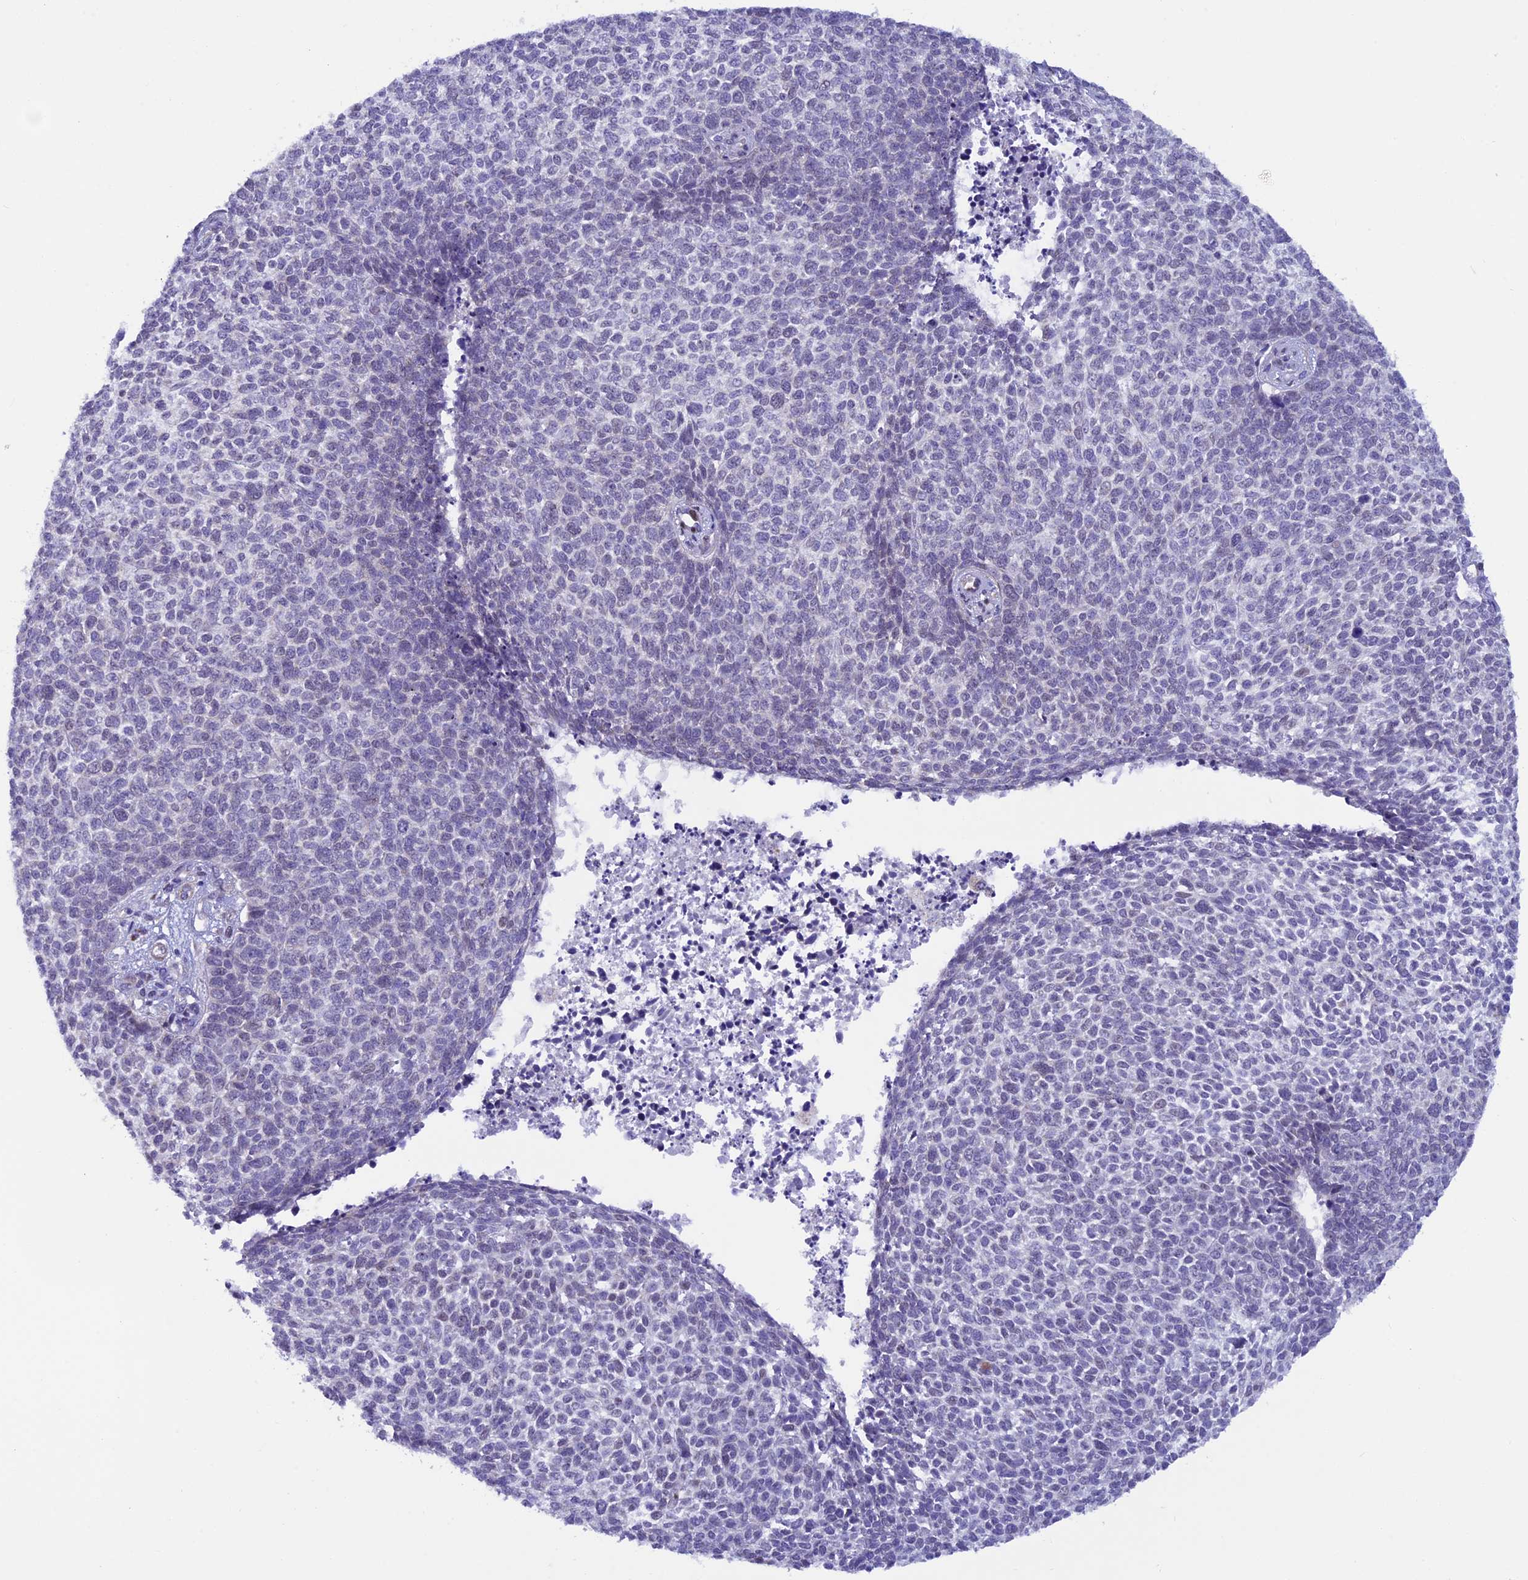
{"staining": {"intensity": "negative", "quantity": "none", "location": "none"}, "tissue": "skin cancer", "cell_type": "Tumor cells", "image_type": "cancer", "snomed": [{"axis": "morphology", "description": "Basal cell carcinoma"}, {"axis": "topography", "description": "Skin"}], "caption": "IHC histopathology image of neoplastic tissue: human basal cell carcinoma (skin) stained with DAB shows no significant protein positivity in tumor cells.", "gene": "IGSF6", "patient": {"sex": "female", "age": 84}}